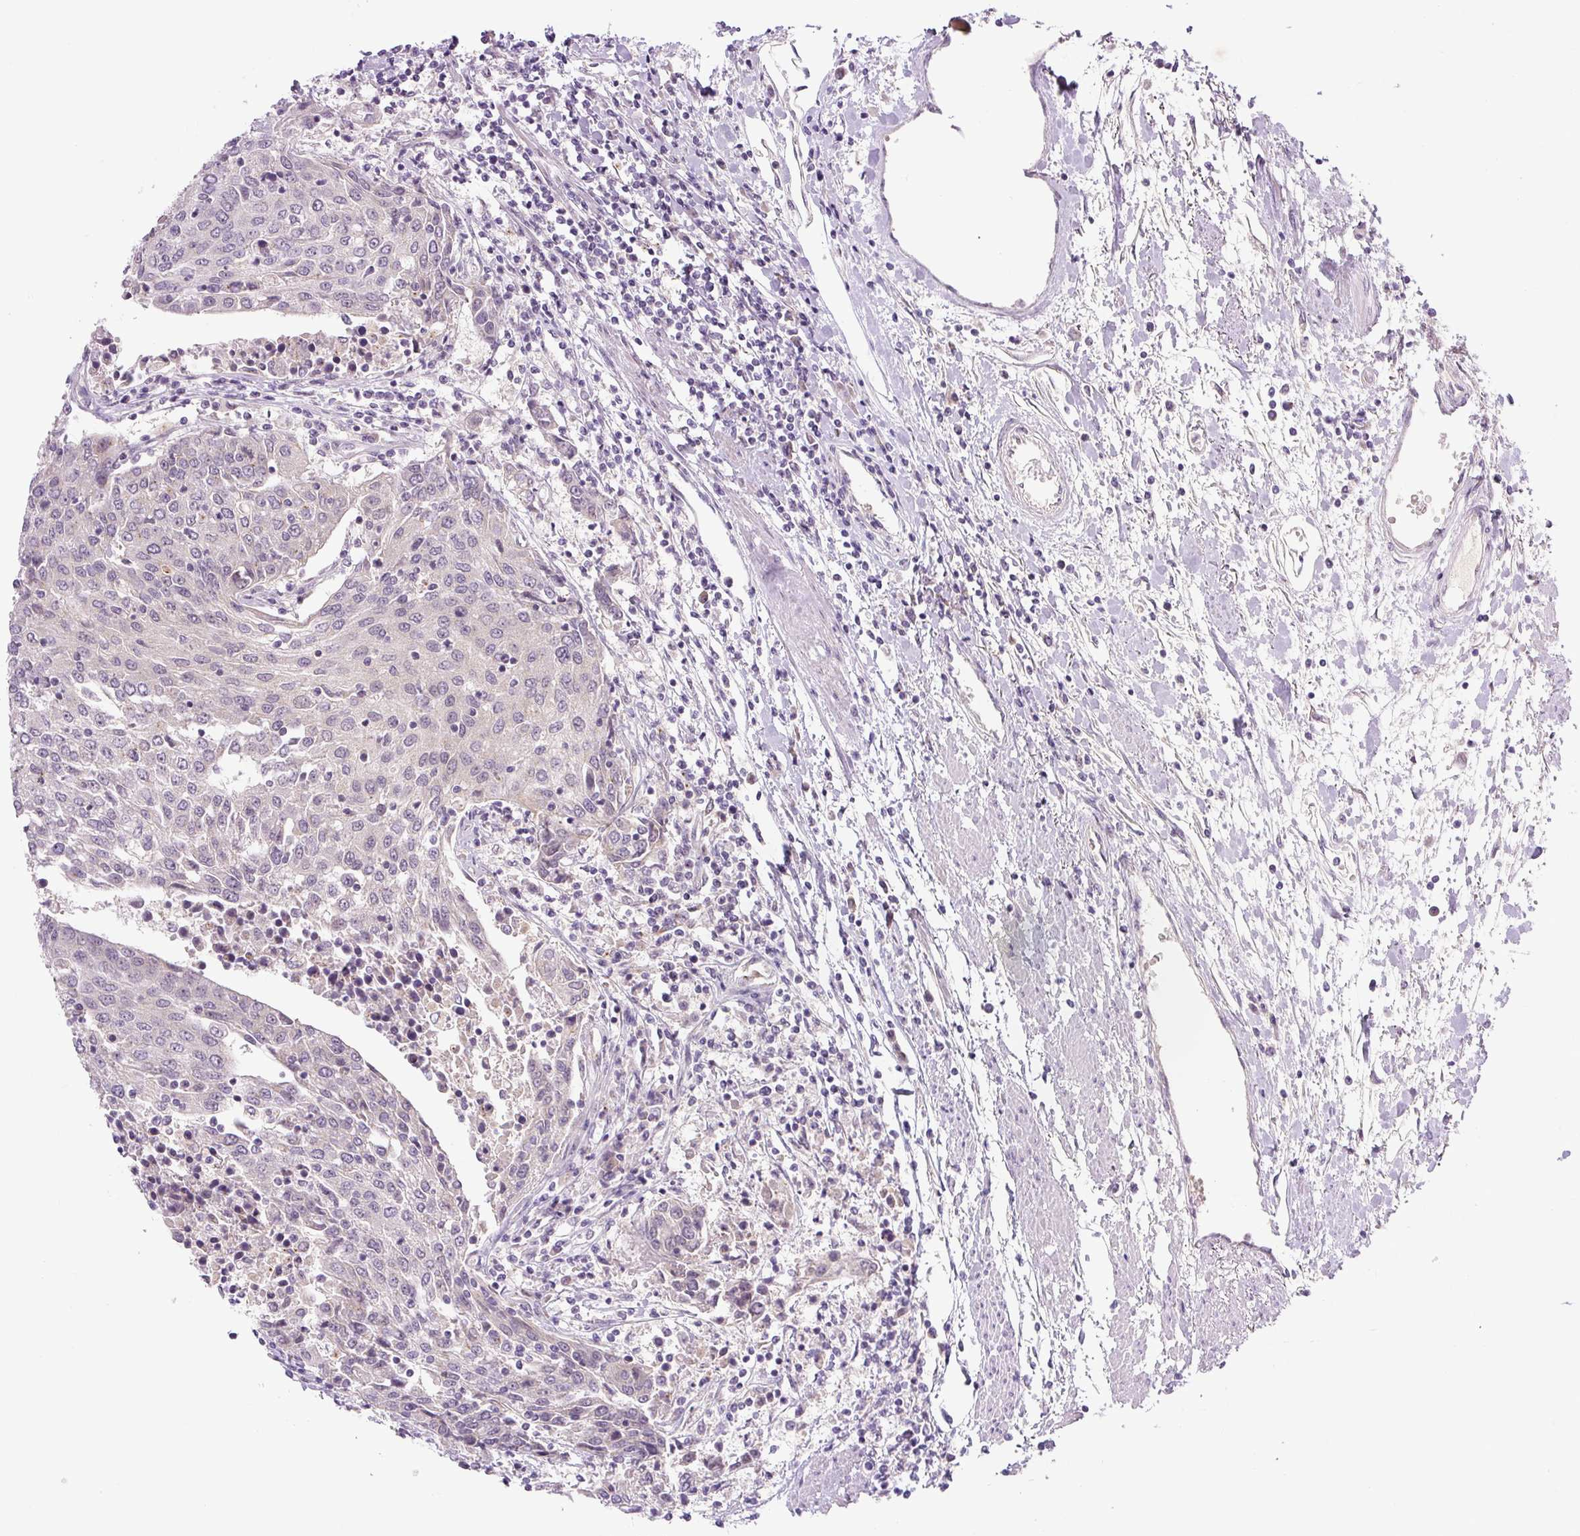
{"staining": {"intensity": "negative", "quantity": "none", "location": "none"}, "tissue": "urothelial cancer", "cell_type": "Tumor cells", "image_type": "cancer", "snomed": [{"axis": "morphology", "description": "Urothelial carcinoma, High grade"}, {"axis": "topography", "description": "Urinary bladder"}], "caption": "High magnification brightfield microscopy of urothelial cancer stained with DAB (3,3'-diaminobenzidine) (brown) and counterstained with hematoxylin (blue): tumor cells show no significant staining. The staining is performed using DAB (3,3'-diaminobenzidine) brown chromogen with nuclei counter-stained in using hematoxylin.", "gene": "PCM1", "patient": {"sex": "female", "age": 85}}